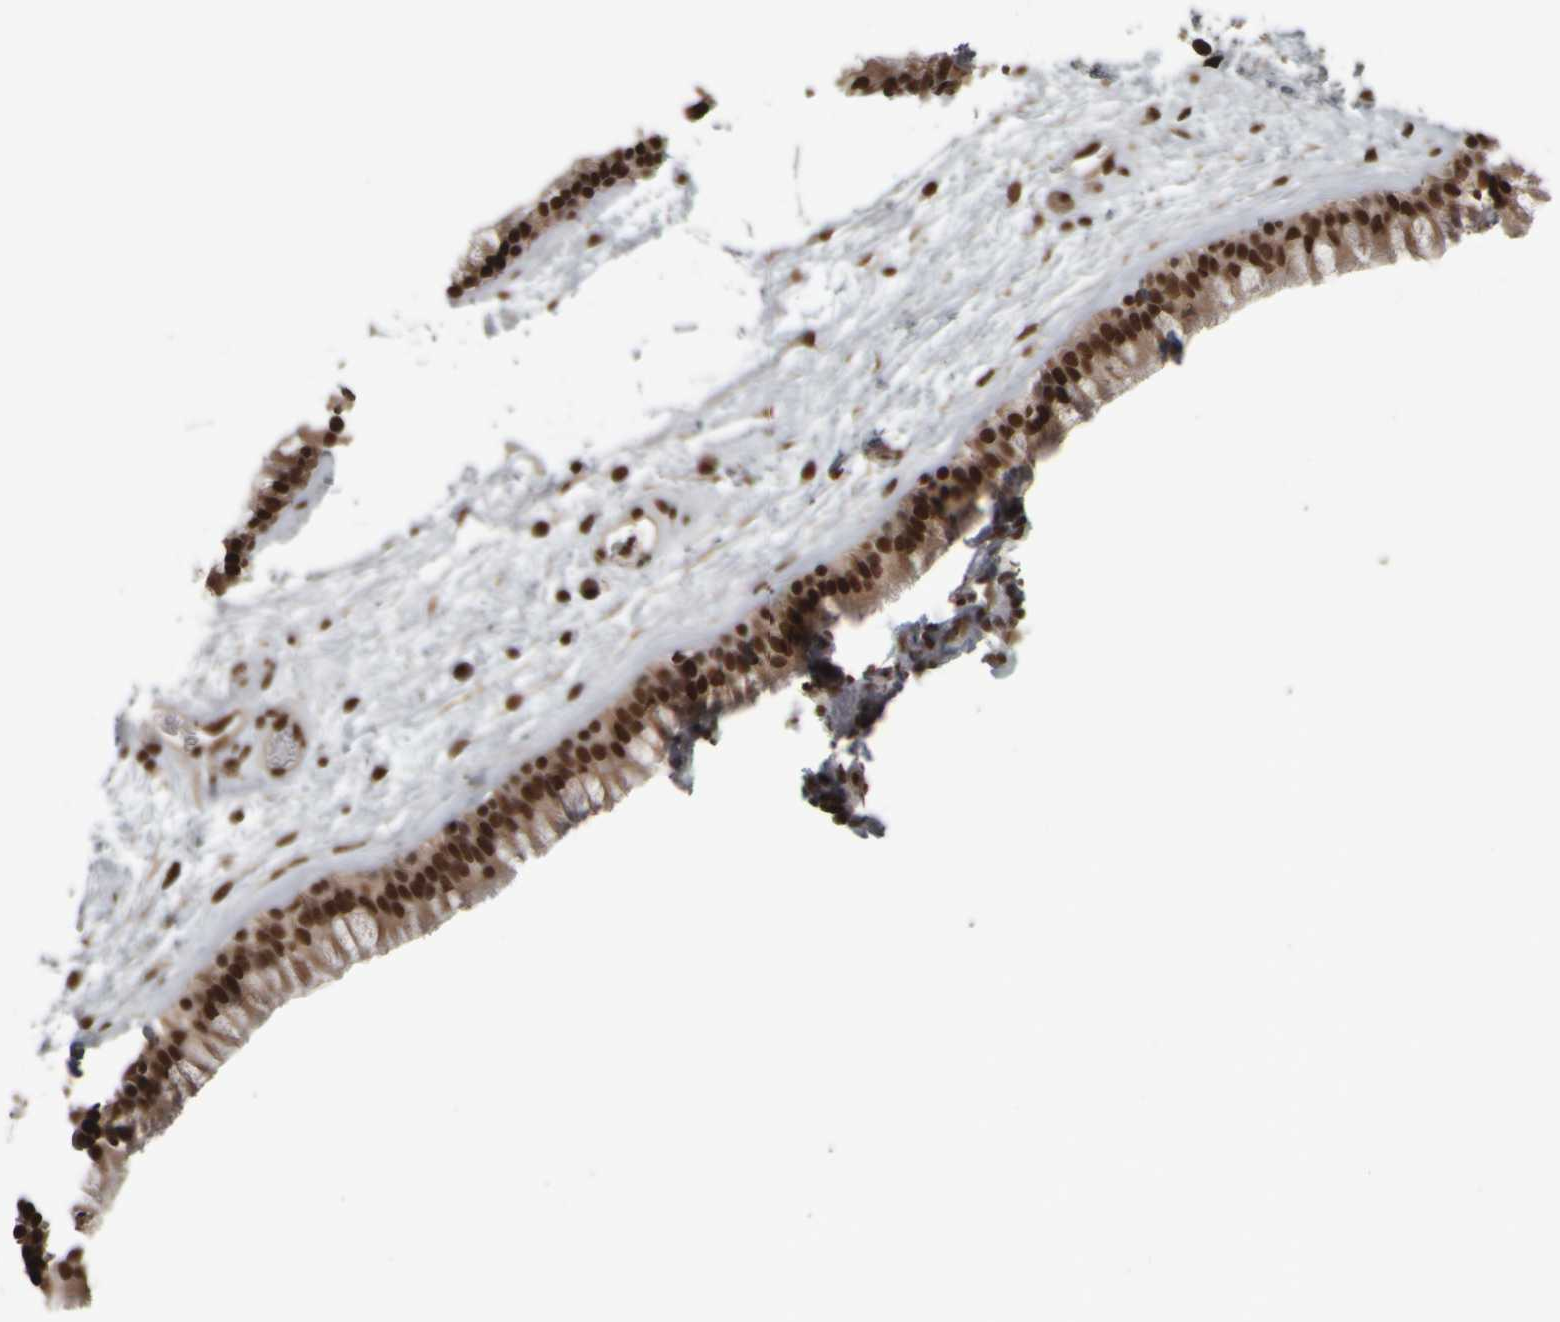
{"staining": {"intensity": "strong", "quantity": ">75%", "location": "nuclear"}, "tissue": "nasopharynx", "cell_type": "Respiratory epithelial cells", "image_type": "normal", "snomed": [{"axis": "morphology", "description": "Normal tissue, NOS"}, {"axis": "morphology", "description": "Inflammation, NOS"}, {"axis": "topography", "description": "Nasopharynx"}], "caption": "Respiratory epithelial cells show strong nuclear staining in about >75% of cells in benign nasopharynx. Using DAB (3,3'-diaminobenzidine) (brown) and hematoxylin (blue) stains, captured at high magnification using brightfield microscopy.", "gene": "ZFHX4", "patient": {"sex": "male", "age": 48}}